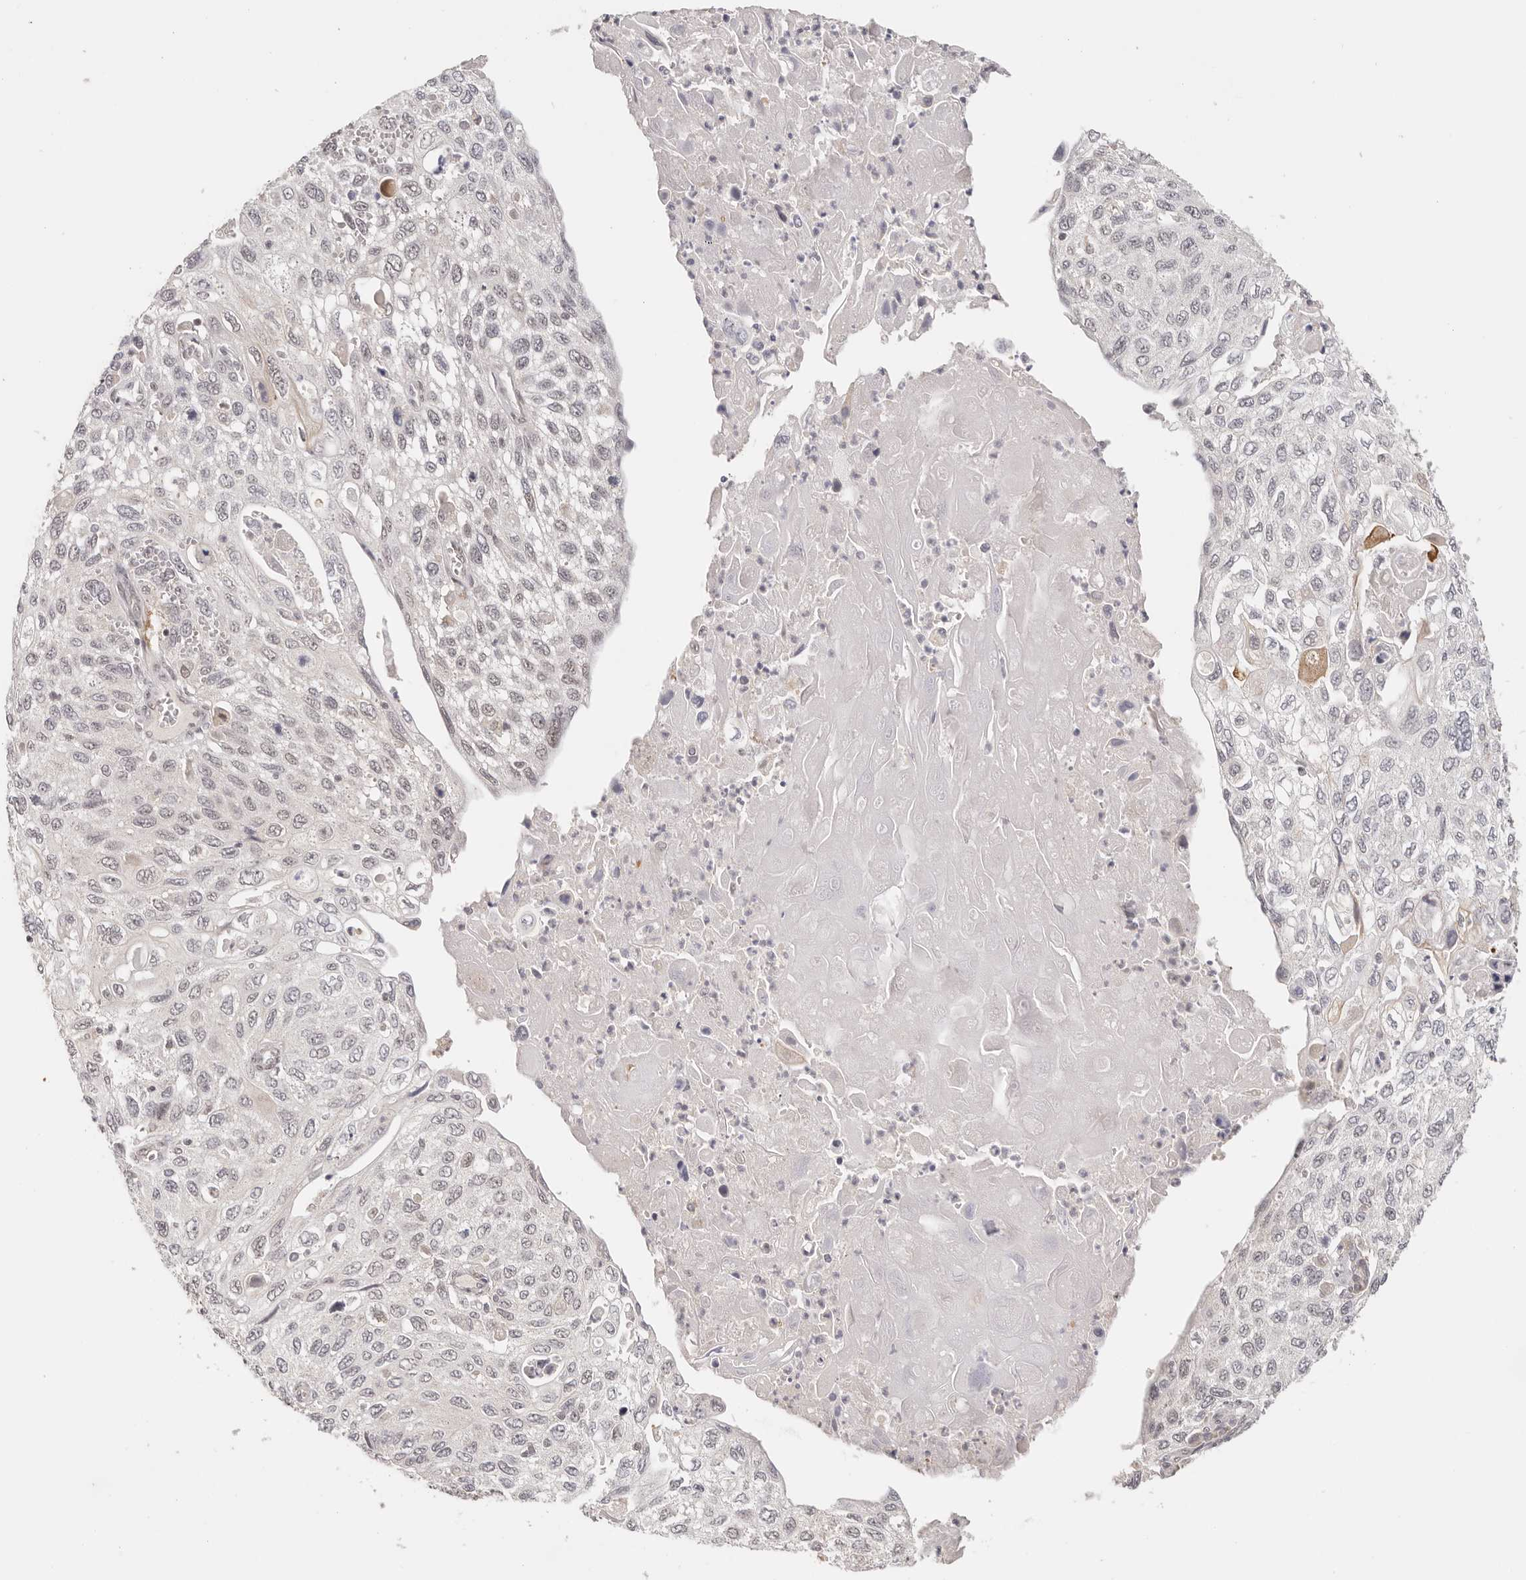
{"staining": {"intensity": "negative", "quantity": "none", "location": "none"}, "tissue": "cervical cancer", "cell_type": "Tumor cells", "image_type": "cancer", "snomed": [{"axis": "morphology", "description": "Squamous cell carcinoma, NOS"}, {"axis": "topography", "description": "Cervix"}], "caption": "Histopathology image shows no significant protein positivity in tumor cells of cervical squamous cell carcinoma.", "gene": "RFC3", "patient": {"sex": "female", "age": 70}}